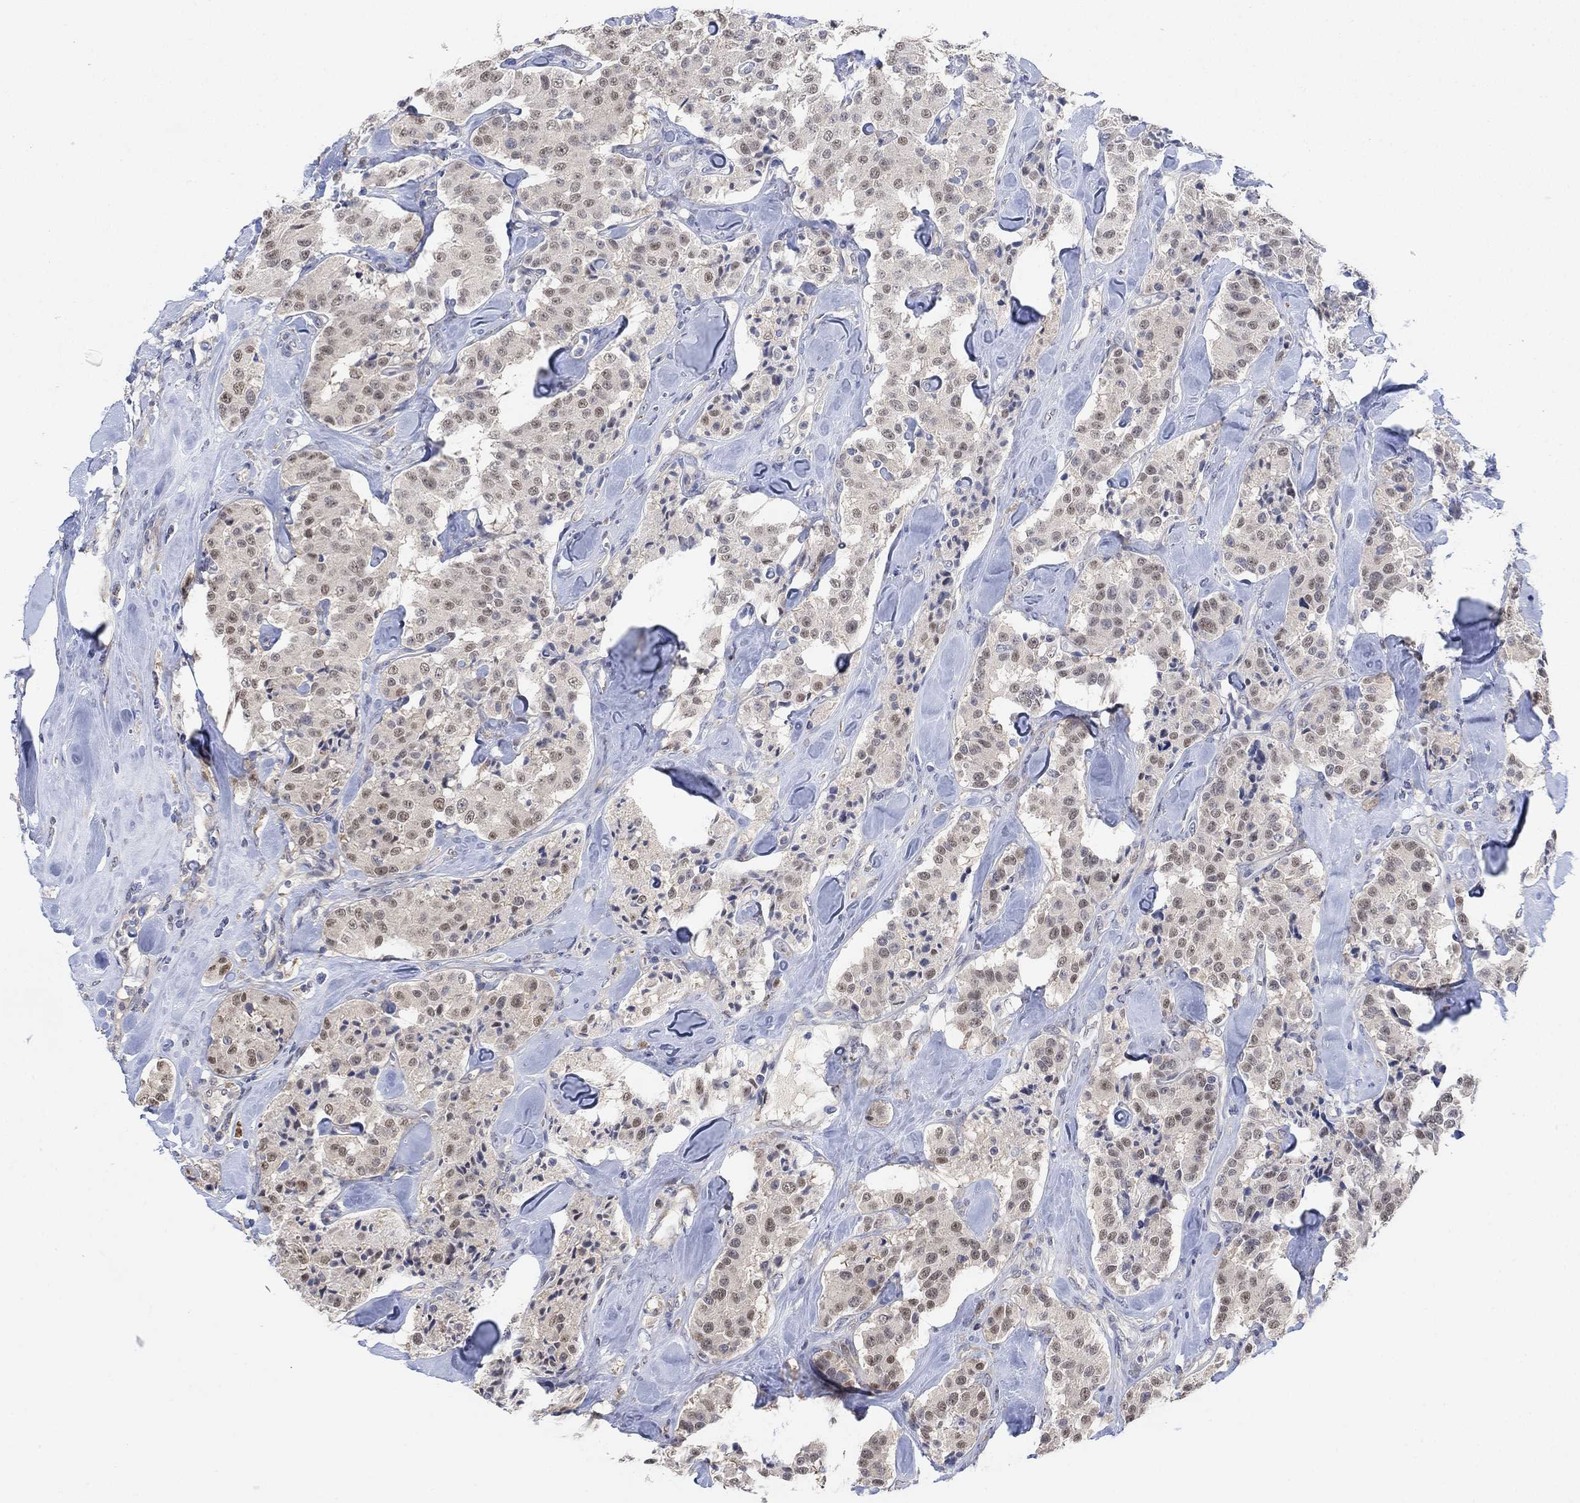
{"staining": {"intensity": "weak", "quantity": "<25%", "location": "cytoplasmic/membranous,nuclear"}, "tissue": "carcinoid", "cell_type": "Tumor cells", "image_type": "cancer", "snomed": [{"axis": "morphology", "description": "Carcinoid, malignant, NOS"}, {"axis": "topography", "description": "Pancreas"}], "caption": "There is no significant positivity in tumor cells of carcinoid.", "gene": "CNTF", "patient": {"sex": "male", "age": 41}}